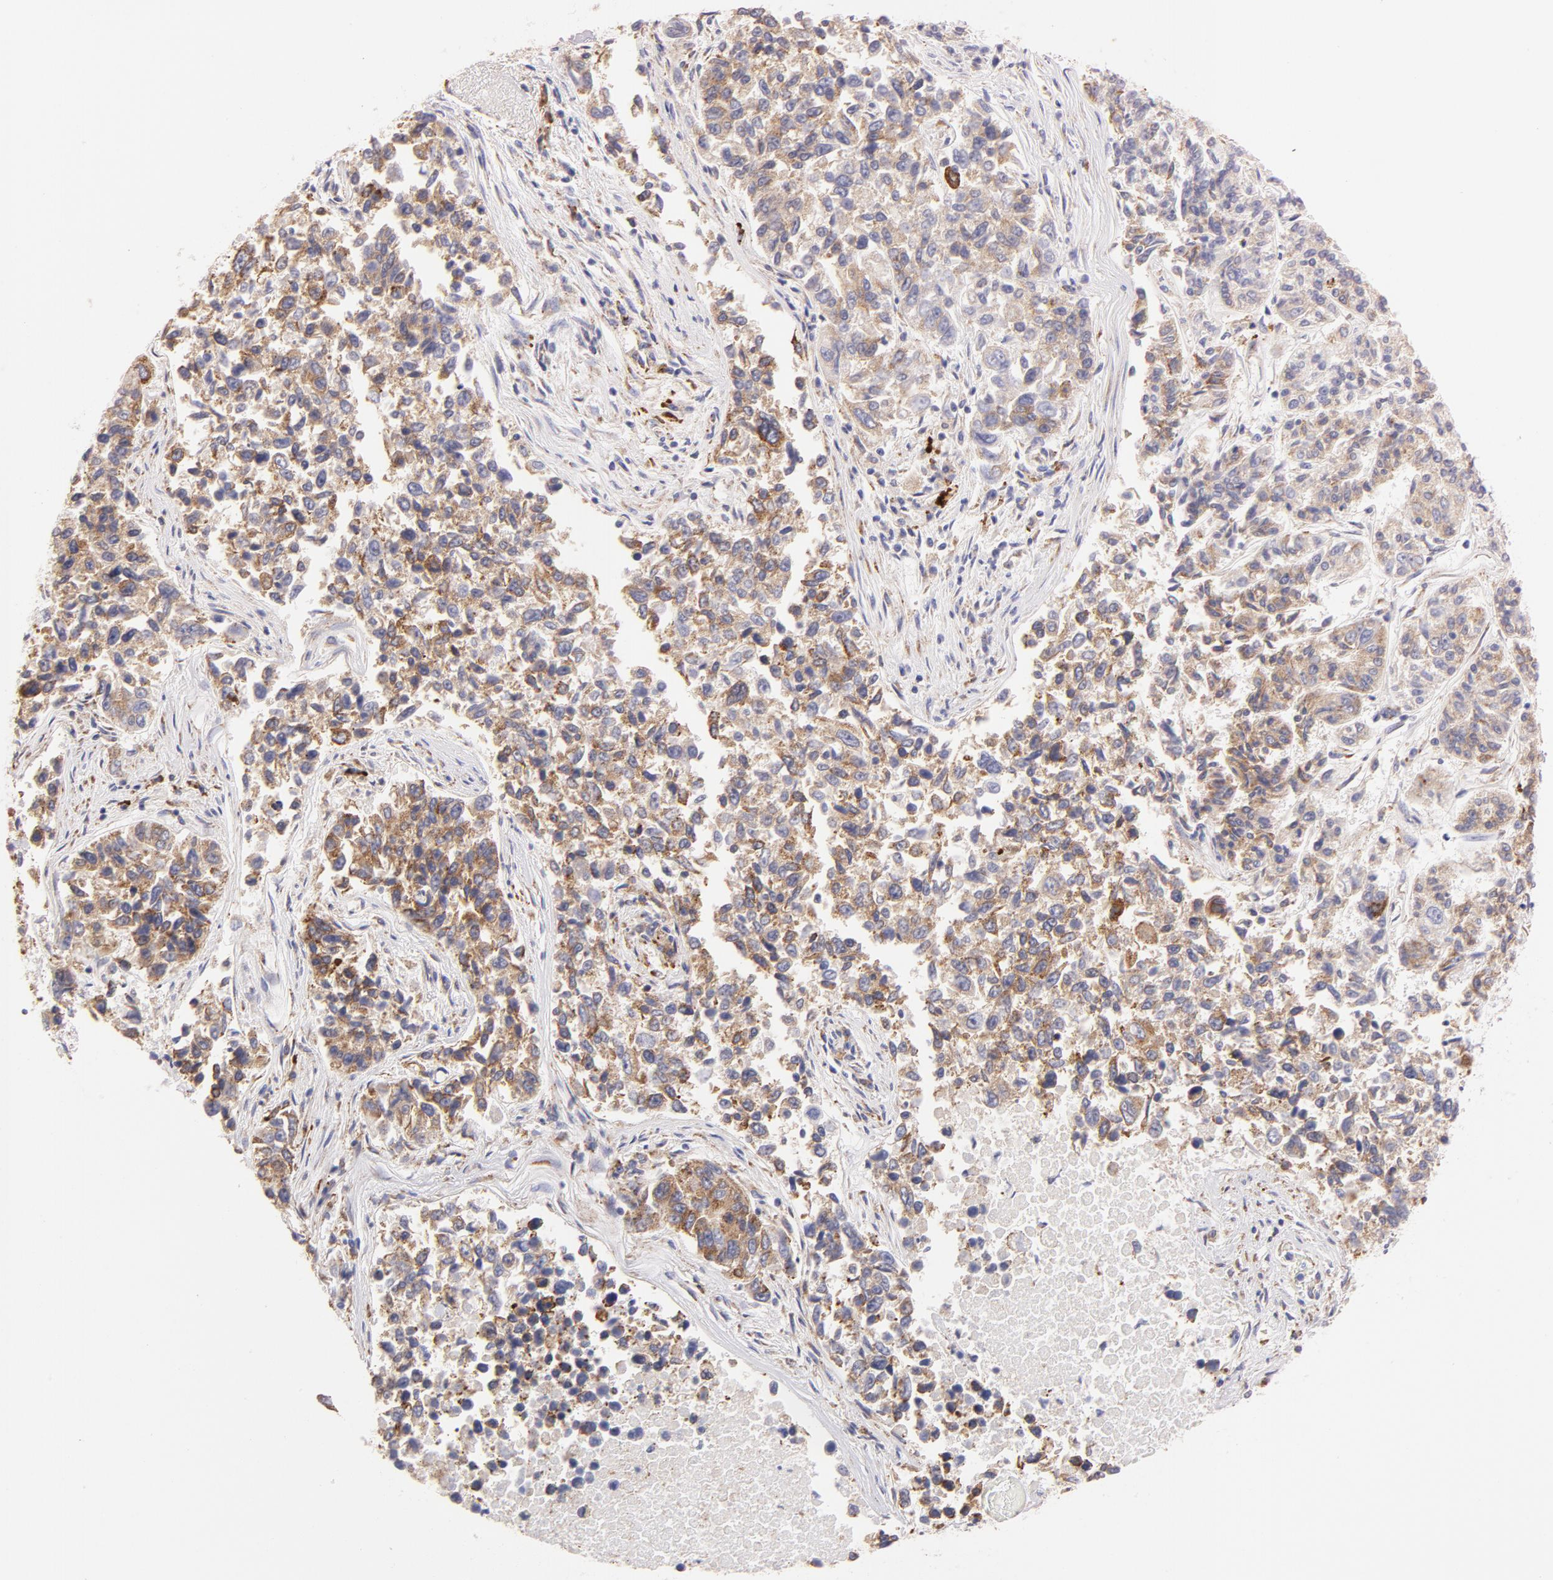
{"staining": {"intensity": "moderate", "quantity": ">75%", "location": "cytoplasmic/membranous"}, "tissue": "lung cancer", "cell_type": "Tumor cells", "image_type": "cancer", "snomed": [{"axis": "morphology", "description": "Adenocarcinoma, NOS"}, {"axis": "topography", "description": "Lung"}], "caption": "Immunohistochemistry (IHC) of lung adenocarcinoma displays medium levels of moderate cytoplasmic/membranous staining in about >75% of tumor cells.", "gene": "RAPGEF3", "patient": {"sex": "male", "age": 84}}